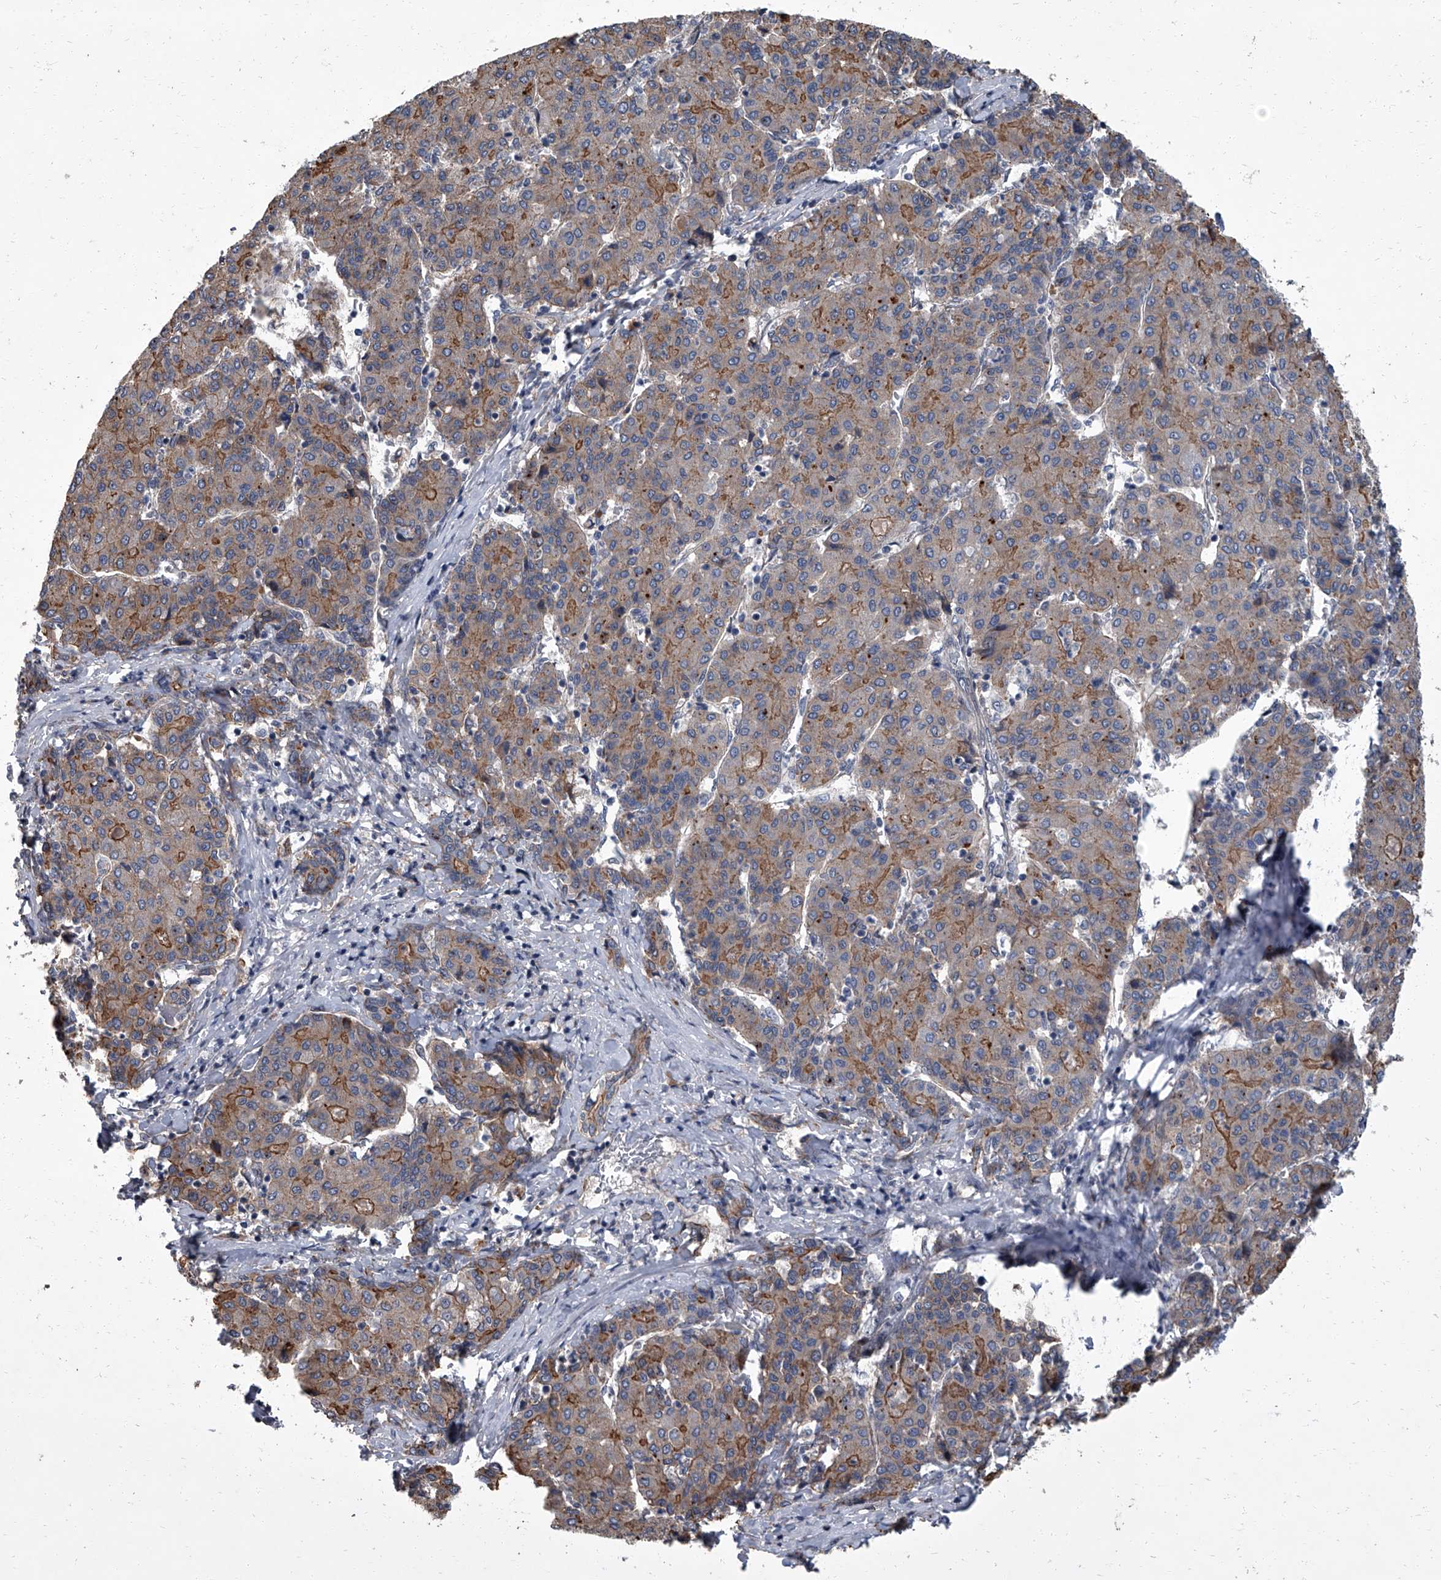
{"staining": {"intensity": "moderate", "quantity": "<25%", "location": "cytoplasmic/membranous"}, "tissue": "liver cancer", "cell_type": "Tumor cells", "image_type": "cancer", "snomed": [{"axis": "morphology", "description": "Carcinoma, Hepatocellular, NOS"}, {"axis": "topography", "description": "Liver"}], "caption": "This micrograph demonstrates immunohistochemistry (IHC) staining of human liver cancer (hepatocellular carcinoma), with low moderate cytoplasmic/membranous positivity in approximately <25% of tumor cells.", "gene": "SIRT4", "patient": {"sex": "male", "age": 65}}